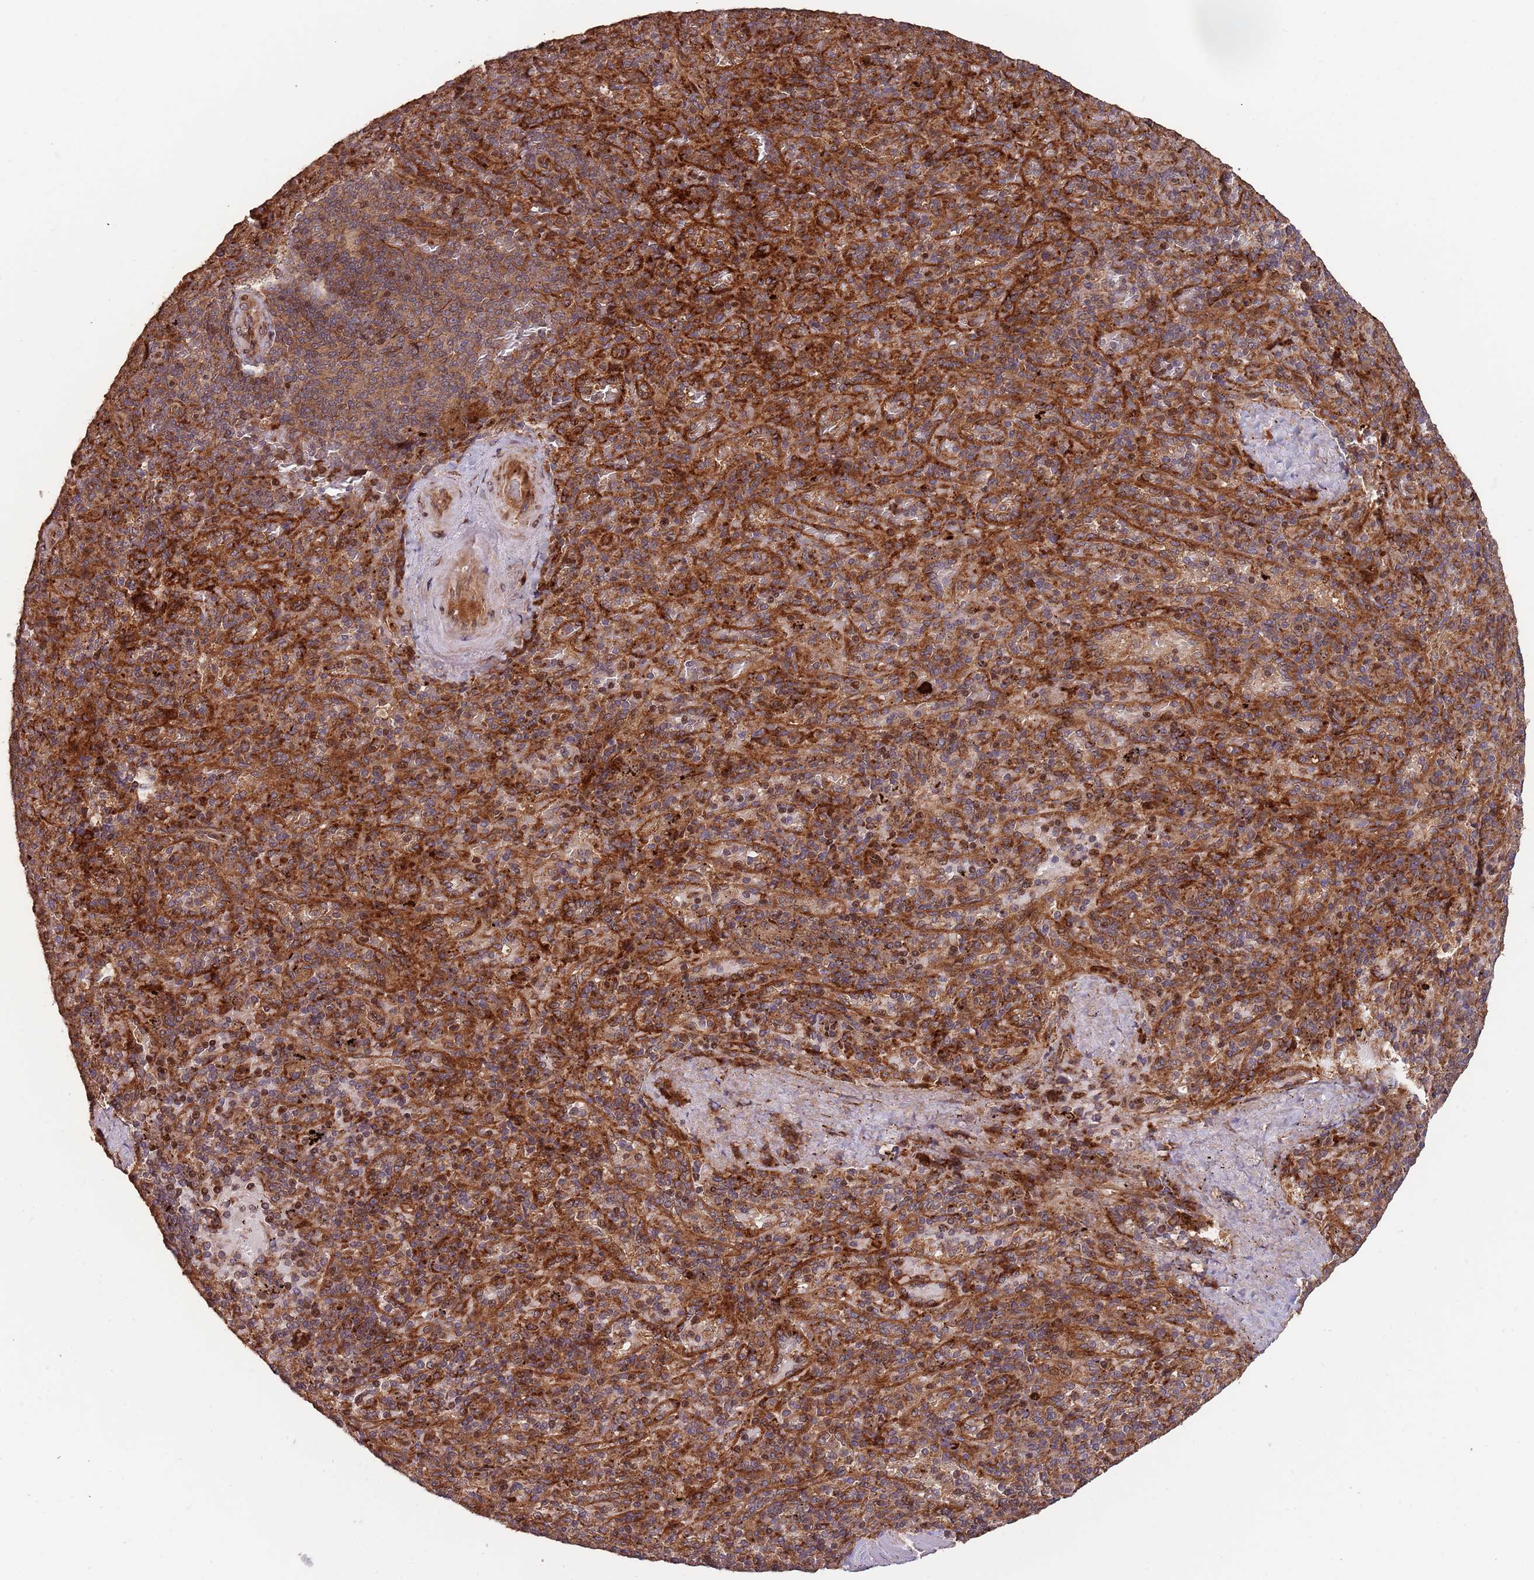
{"staining": {"intensity": "strong", "quantity": "25%-75%", "location": "cytoplasmic/membranous"}, "tissue": "spleen", "cell_type": "Cells in red pulp", "image_type": "normal", "snomed": [{"axis": "morphology", "description": "Normal tissue, NOS"}, {"axis": "topography", "description": "Spleen"}], "caption": "Protein expression analysis of normal spleen displays strong cytoplasmic/membranous positivity in about 25%-75% of cells in red pulp.", "gene": "ZNF428", "patient": {"sex": "male", "age": 82}}